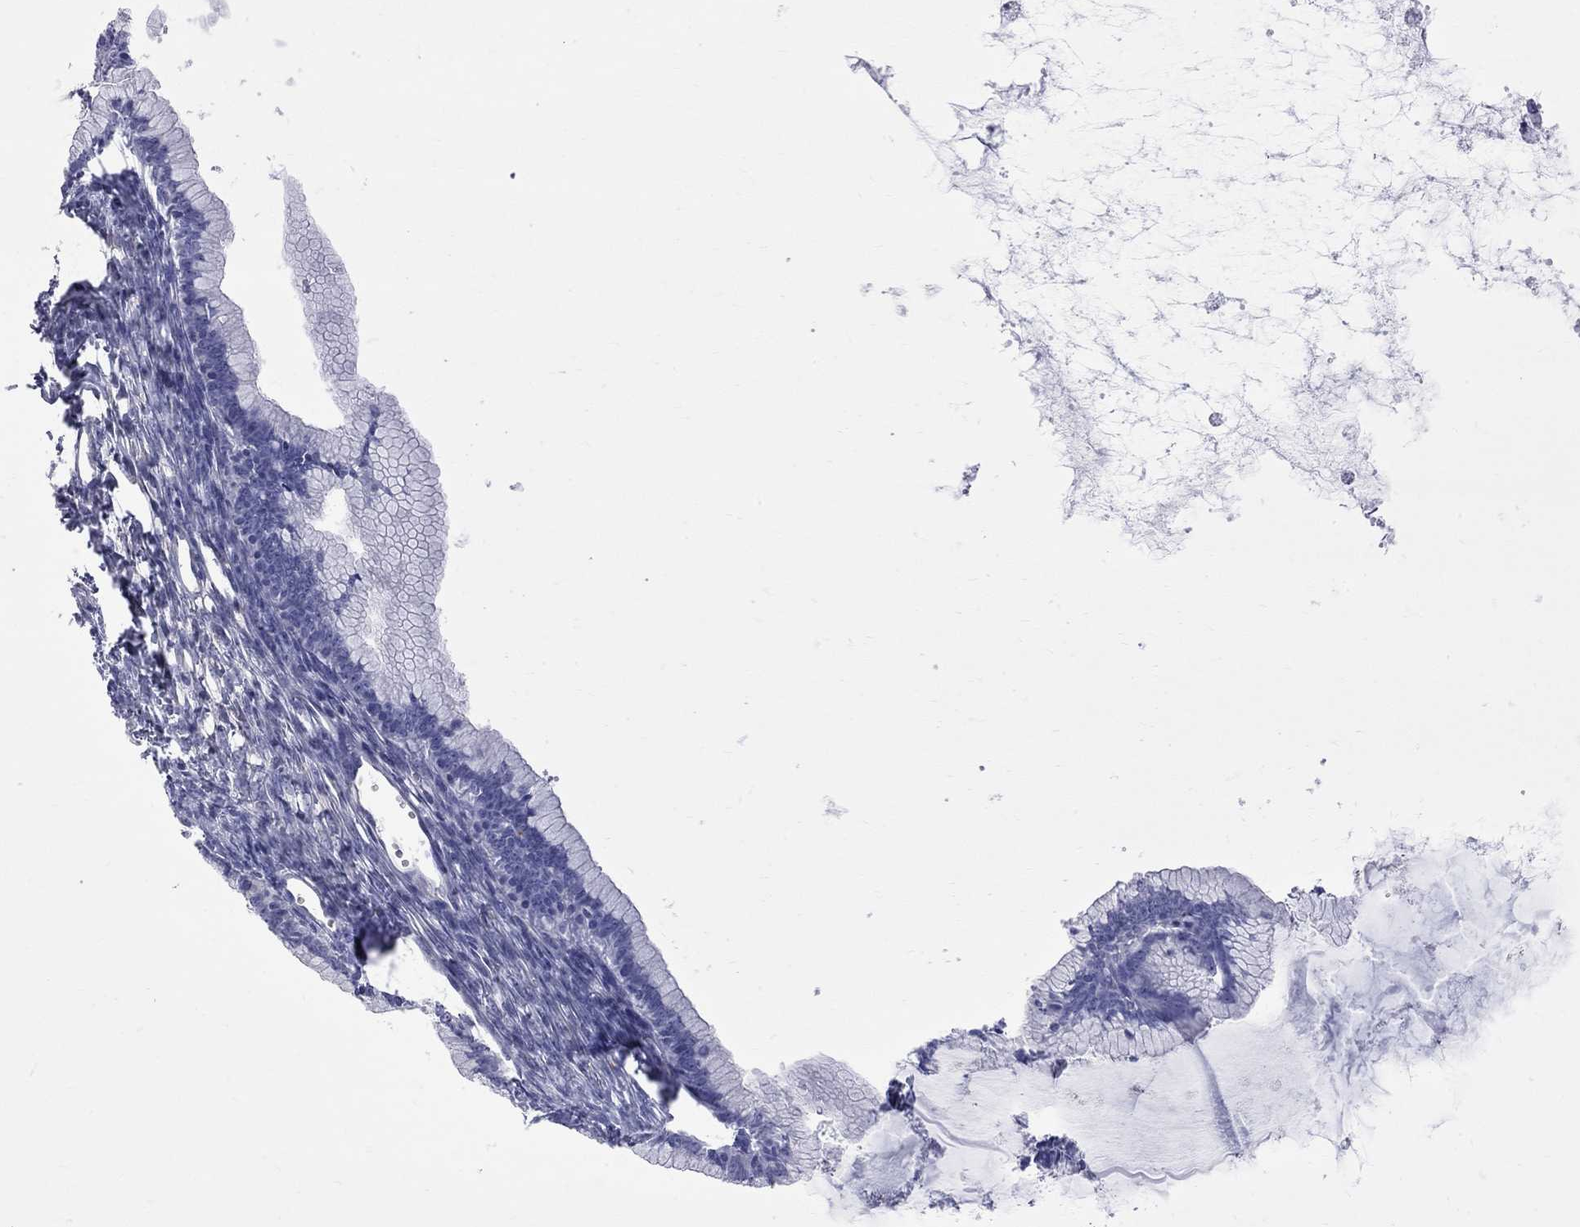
{"staining": {"intensity": "negative", "quantity": "none", "location": "none"}, "tissue": "ovarian cancer", "cell_type": "Tumor cells", "image_type": "cancer", "snomed": [{"axis": "morphology", "description": "Cystadenocarcinoma, mucinous, NOS"}, {"axis": "topography", "description": "Ovary"}], "caption": "A micrograph of ovarian cancer (mucinous cystadenocarcinoma) stained for a protein reveals no brown staining in tumor cells.", "gene": "S100A3", "patient": {"sex": "female", "age": 41}}